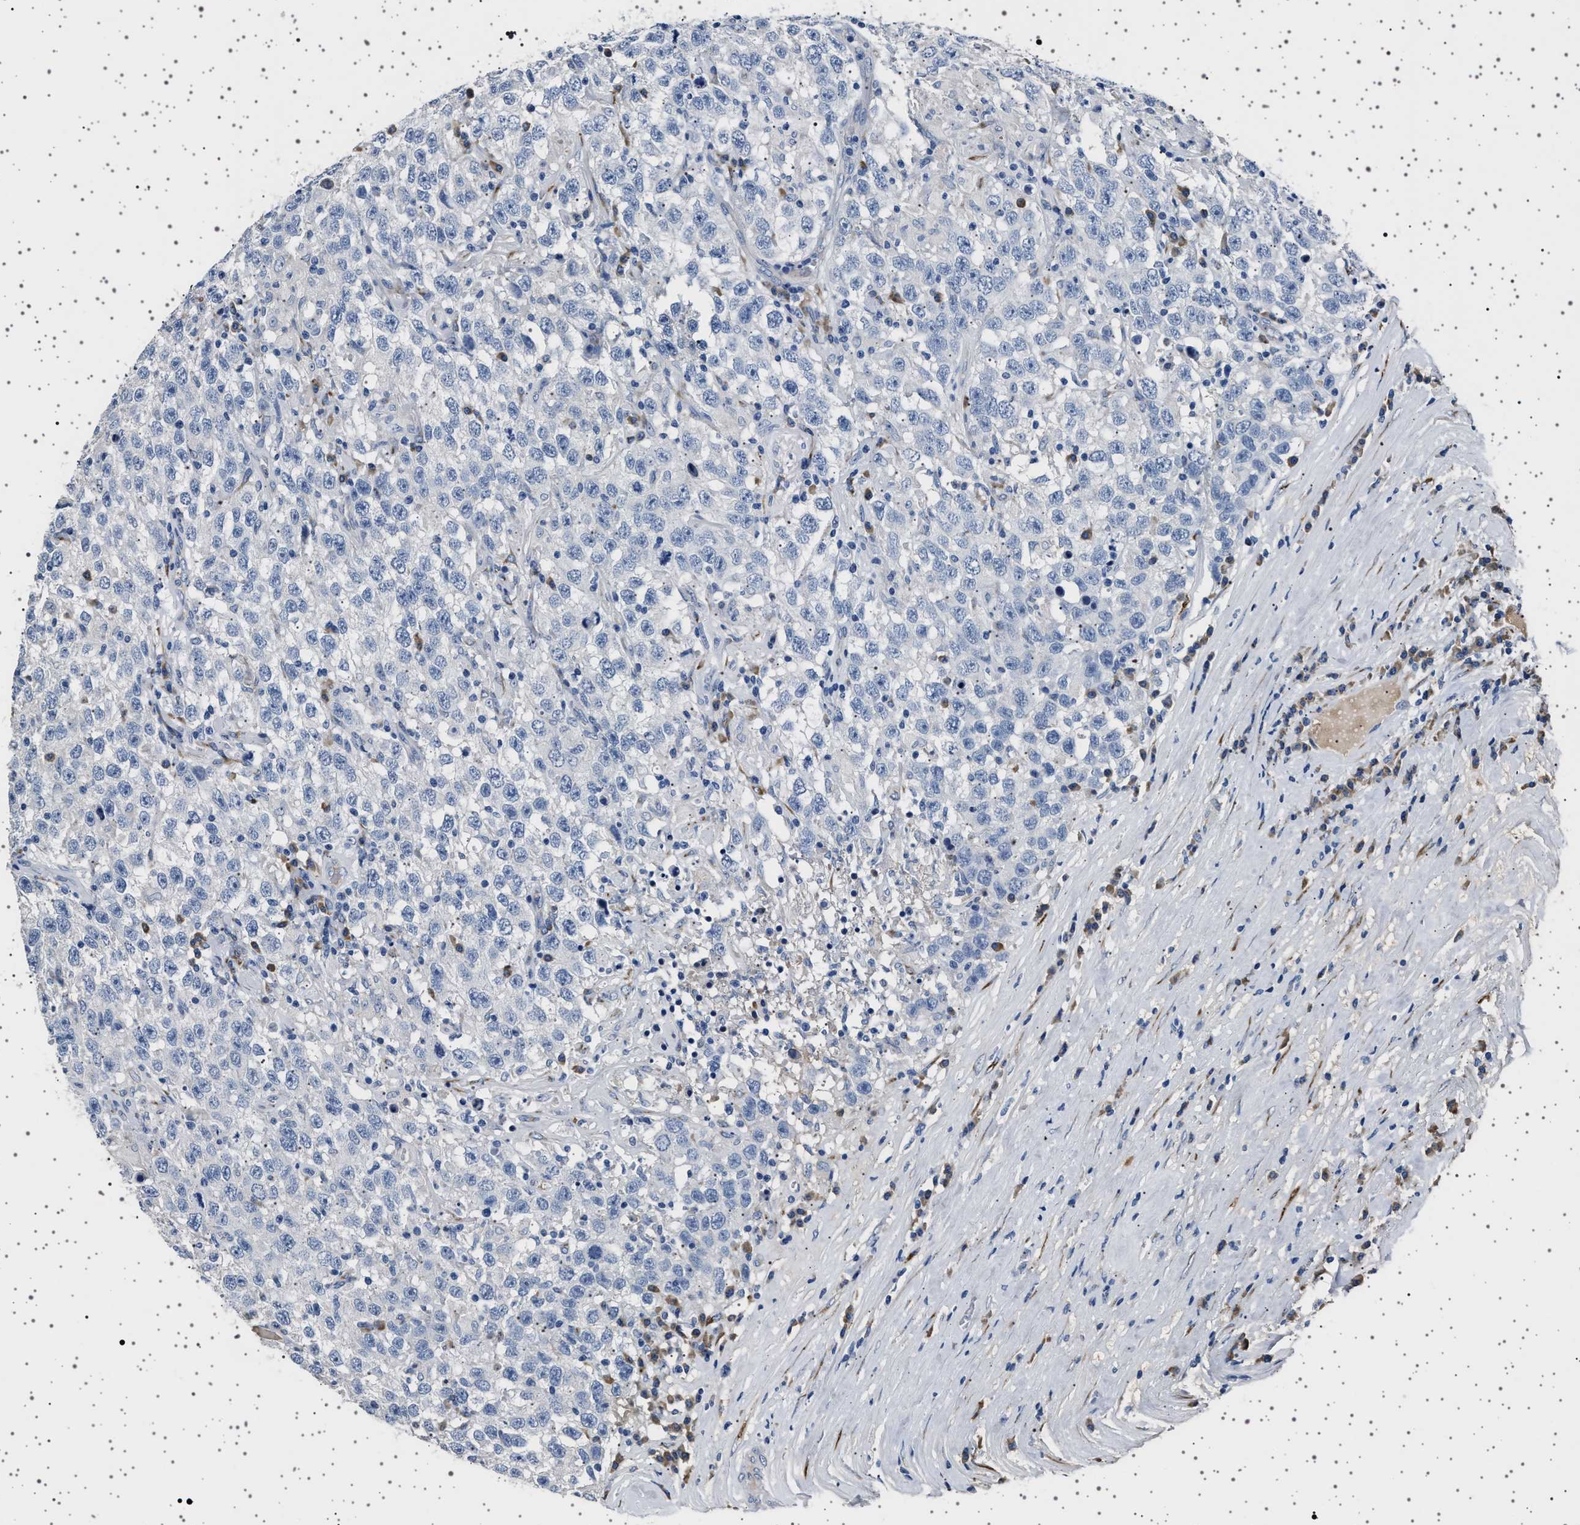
{"staining": {"intensity": "negative", "quantity": "none", "location": "none"}, "tissue": "testis cancer", "cell_type": "Tumor cells", "image_type": "cancer", "snomed": [{"axis": "morphology", "description": "Seminoma, NOS"}, {"axis": "topography", "description": "Testis"}], "caption": "An immunohistochemistry (IHC) histopathology image of seminoma (testis) is shown. There is no staining in tumor cells of seminoma (testis).", "gene": "FTCD", "patient": {"sex": "male", "age": 41}}